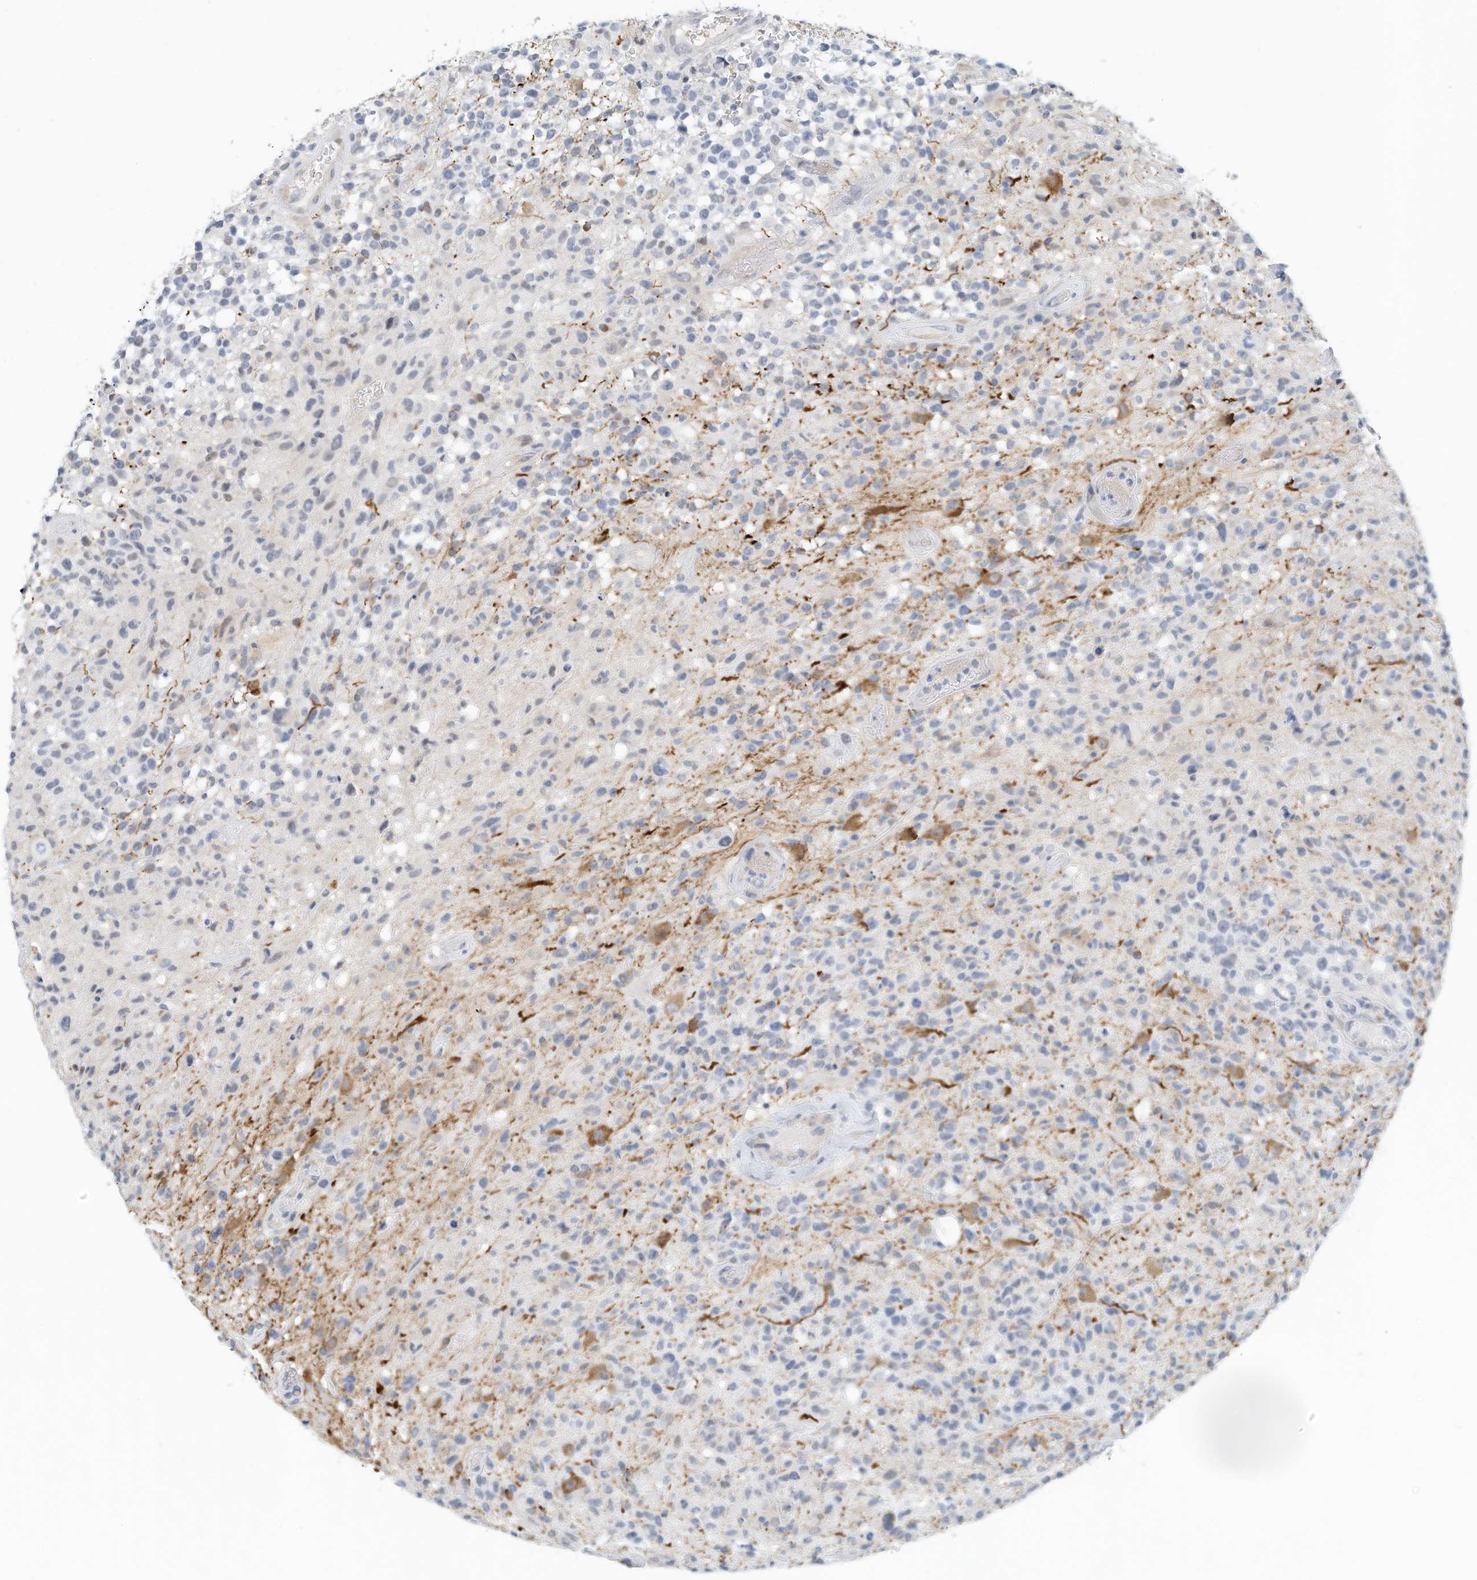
{"staining": {"intensity": "negative", "quantity": "none", "location": "none"}, "tissue": "glioma", "cell_type": "Tumor cells", "image_type": "cancer", "snomed": [{"axis": "morphology", "description": "Glioma, malignant, High grade"}, {"axis": "morphology", "description": "Glioblastoma, NOS"}, {"axis": "topography", "description": "Brain"}], "caption": "Immunohistochemistry (IHC) image of human glioma stained for a protein (brown), which reveals no staining in tumor cells.", "gene": "ARHGAP28", "patient": {"sex": "male", "age": 60}}